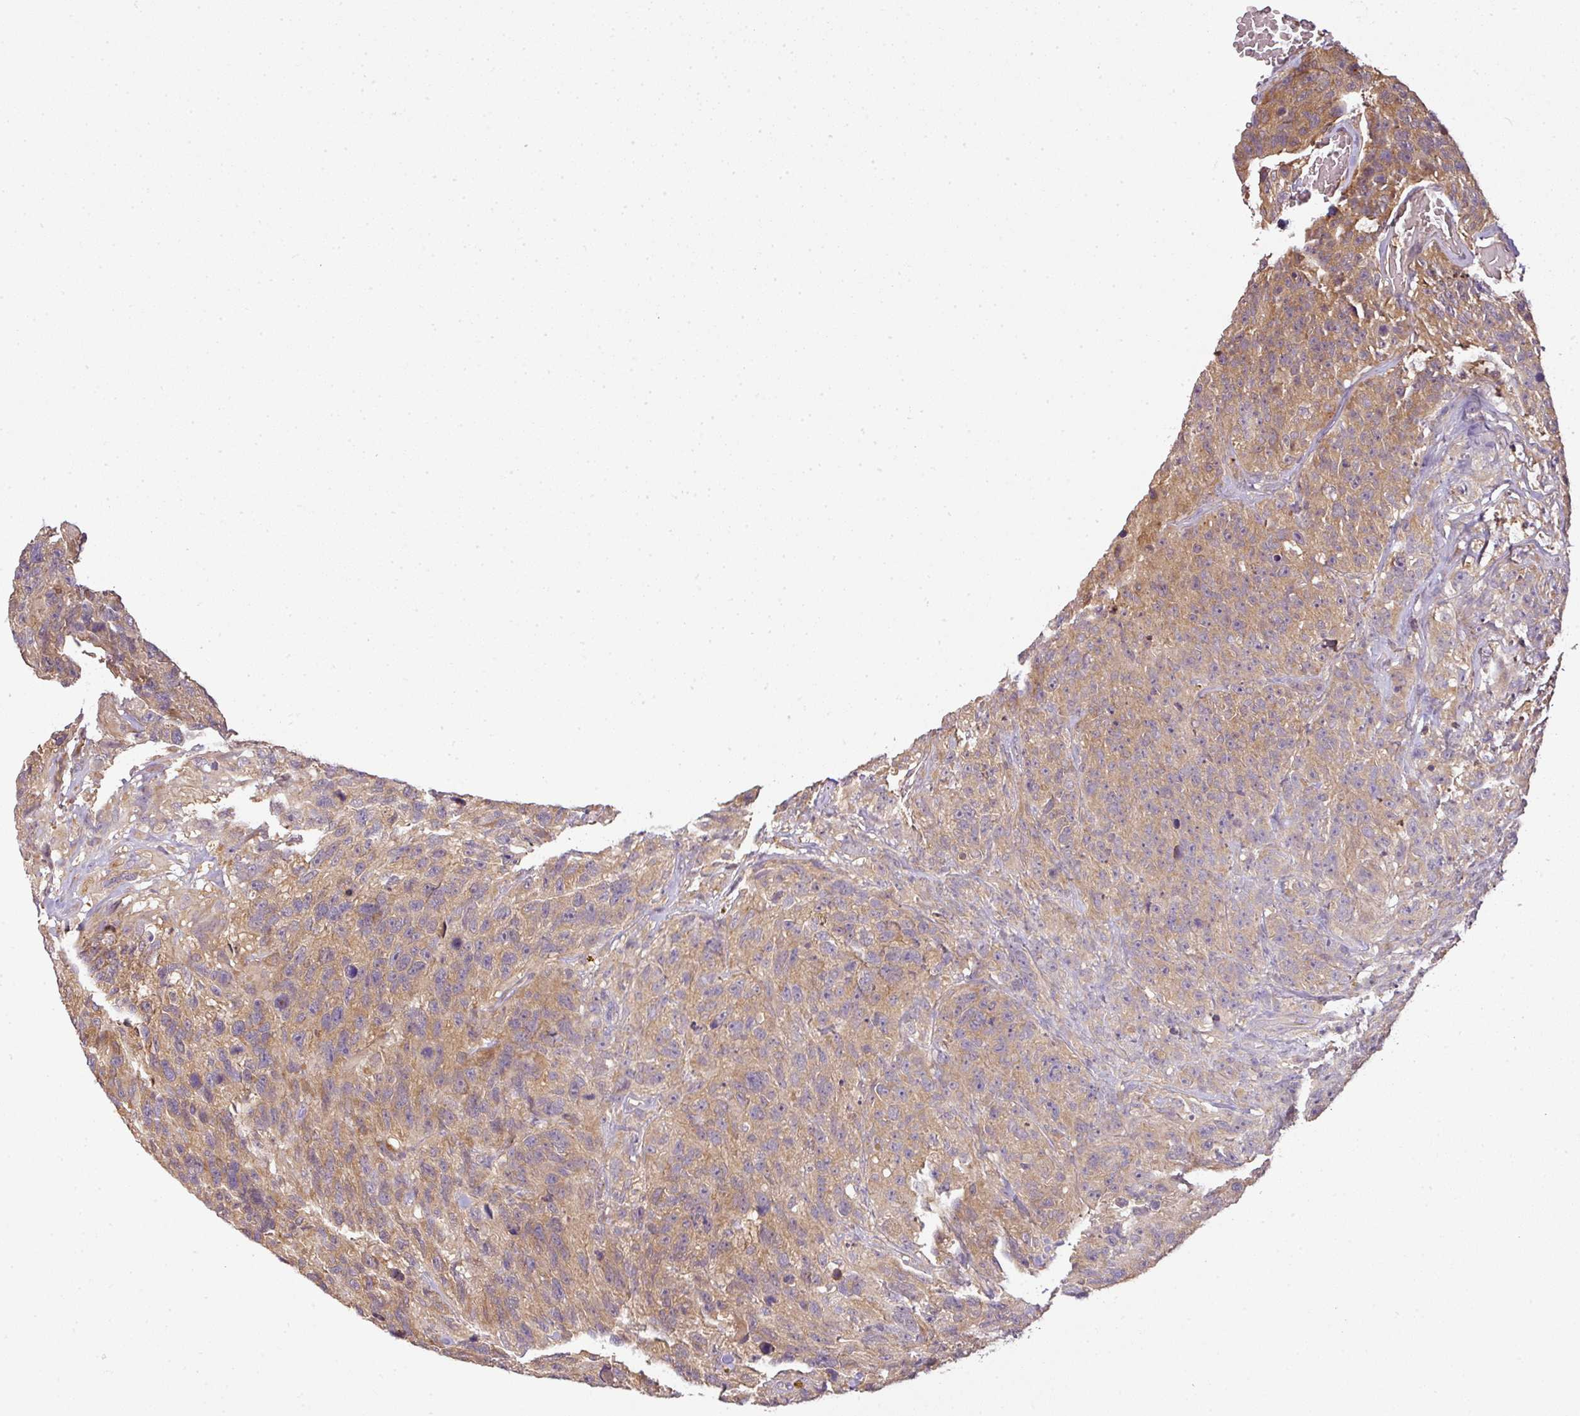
{"staining": {"intensity": "moderate", "quantity": ">75%", "location": "cytoplasmic/membranous"}, "tissue": "glioma", "cell_type": "Tumor cells", "image_type": "cancer", "snomed": [{"axis": "morphology", "description": "Glioma, malignant, High grade"}, {"axis": "topography", "description": "Brain"}], "caption": "The micrograph shows immunohistochemical staining of malignant glioma (high-grade). There is moderate cytoplasmic/membranous expression is identified in approximately >75% of tumor cells. The staining is performed using DAB brown chromogen to label protein expression. The nuclei are counter-stained blue using hematoxylin.", "gene": "TCL1B", "patient": {"sex": "male", "age": 69}}